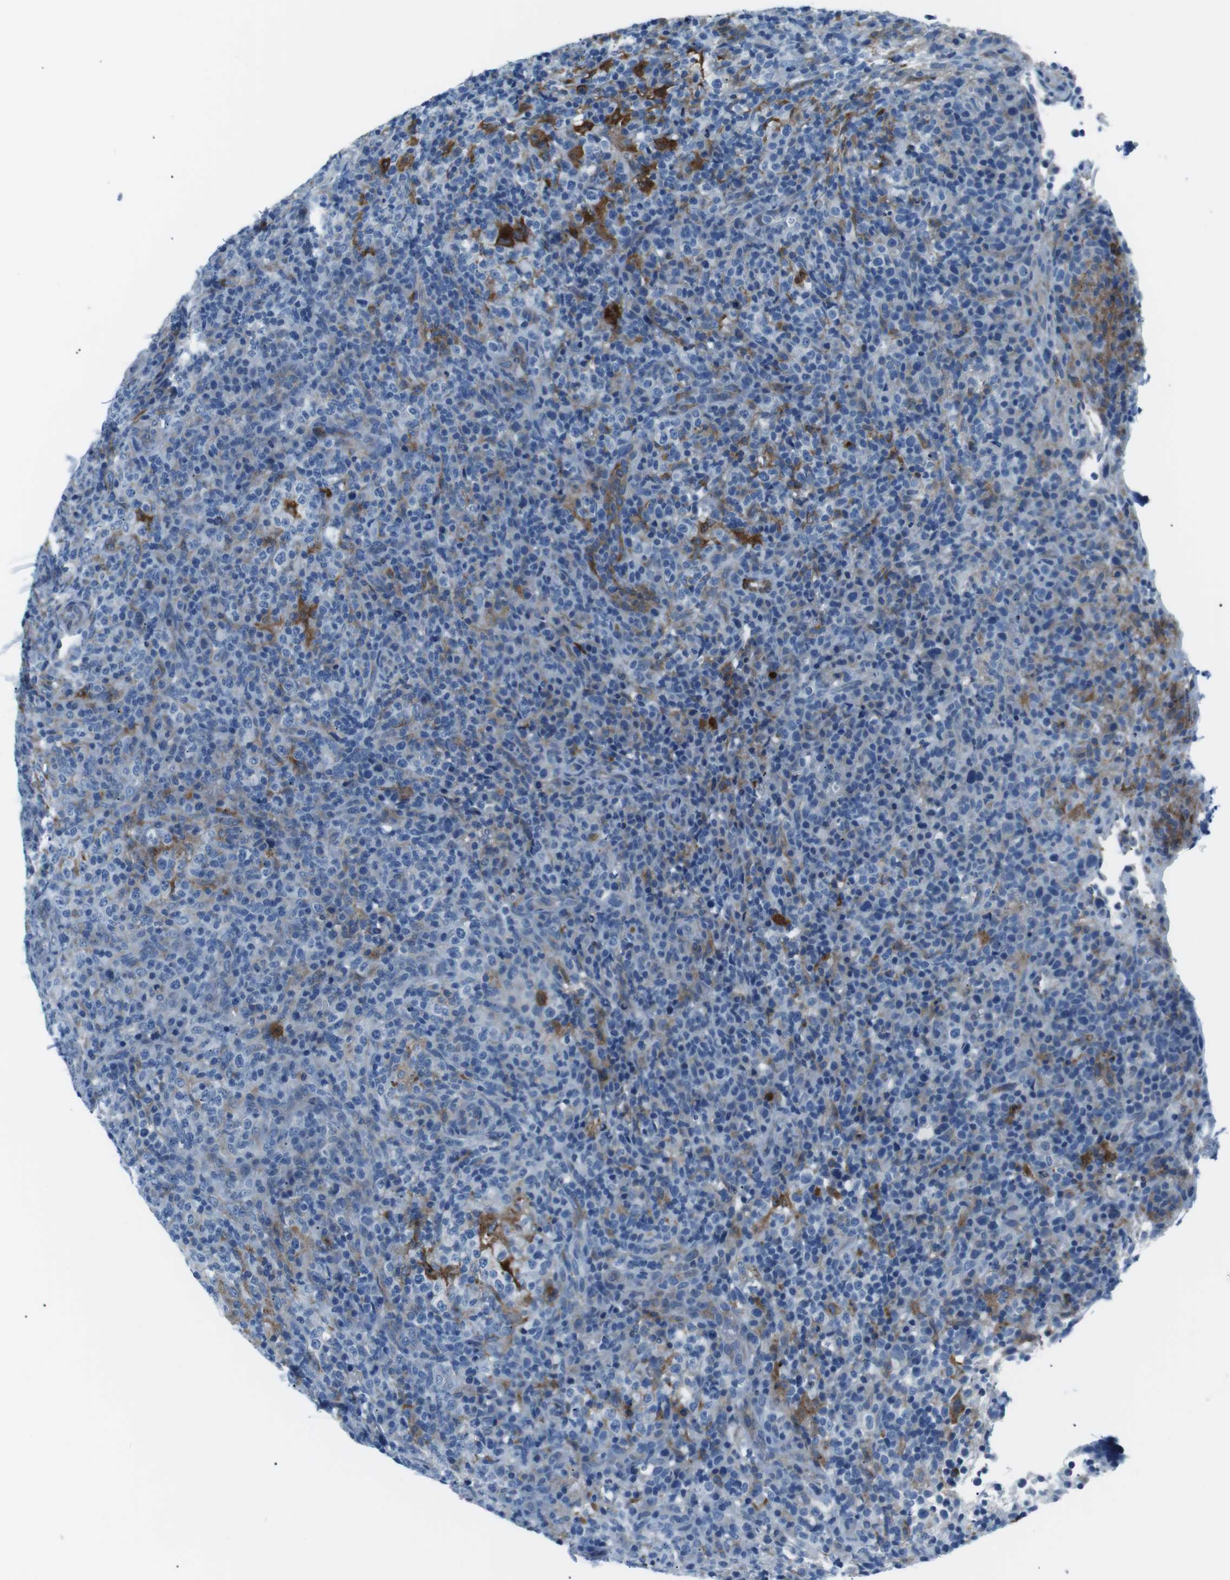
{"staining": {"intensity": "negative", "quantity": "none", "location": "none"}, "tissue": "lymphoma", "cell_type": "Tumor cells", "image_type": "cancer", "snomed": [{"axis": "morphology", "description": "Malignant lymphoma, non-Hodgkin's type, High grade"}, {"axis": "topography", "description": "Lymph node"}], "caption": "Human lymphoma stained for a protein using immunohistochemistry exhibits no expression in tumor cells.", "gene": "CSF2RA", "patient": {"sex": "female", "age": 76}}